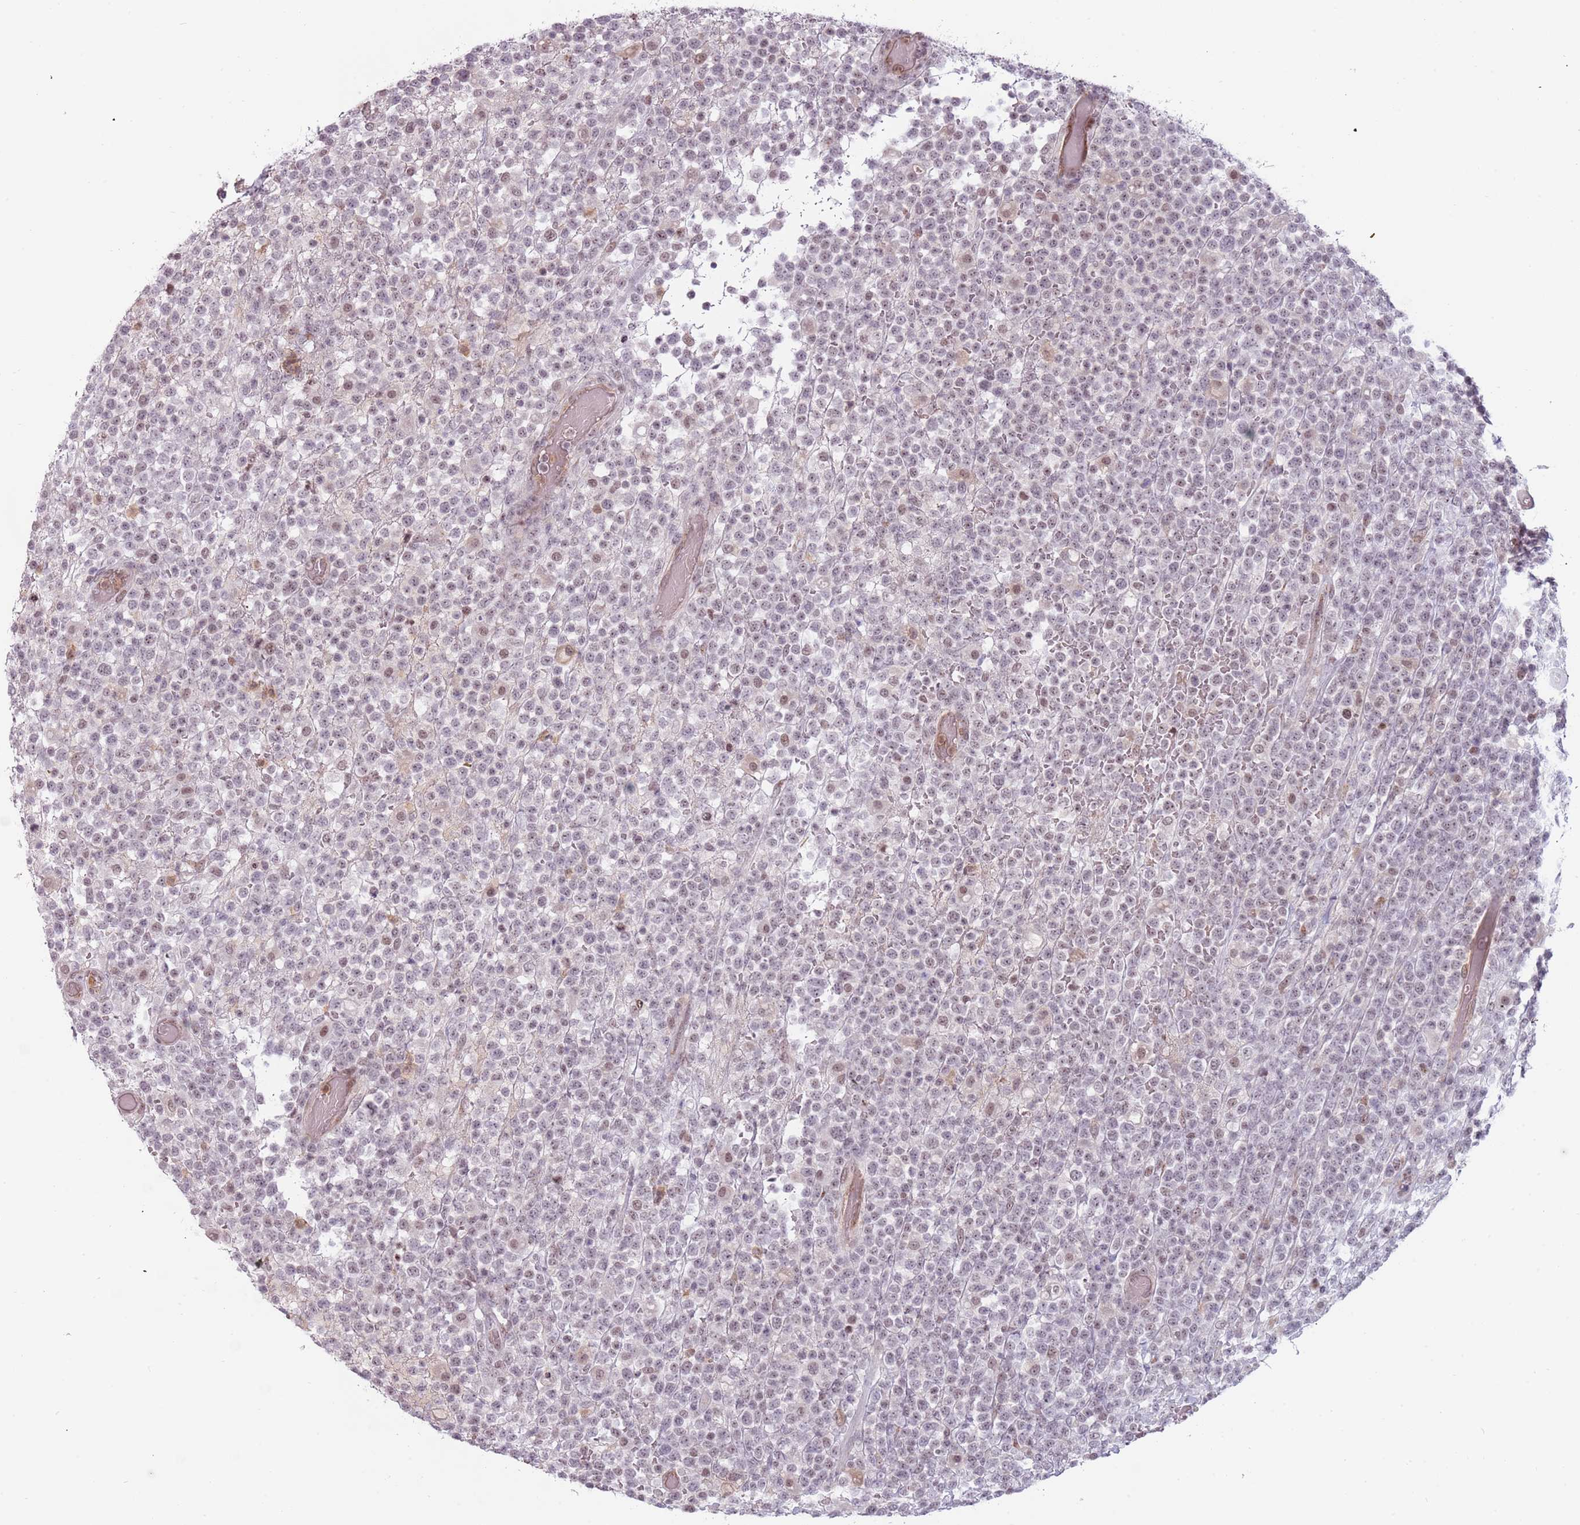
{"staining": {"intensity": "weak", "quantity": "<25%", "location": "nuclear"}, "tissue": "lymphoma", "cell_type": "Tumor cells", "image_type": "cancer", "snomed": [{"axis": "morphology", "description": "Malignant lymphoma, non-Hodgkin's type, High grade"}, {"axis": "topography", "description": "Colon"}], "caption": "Protein analysis of lymphoma reveals no significant positivity in tumor cells.", "gene": "REXO4", "patient": {"sex": "female", "age": 53}}